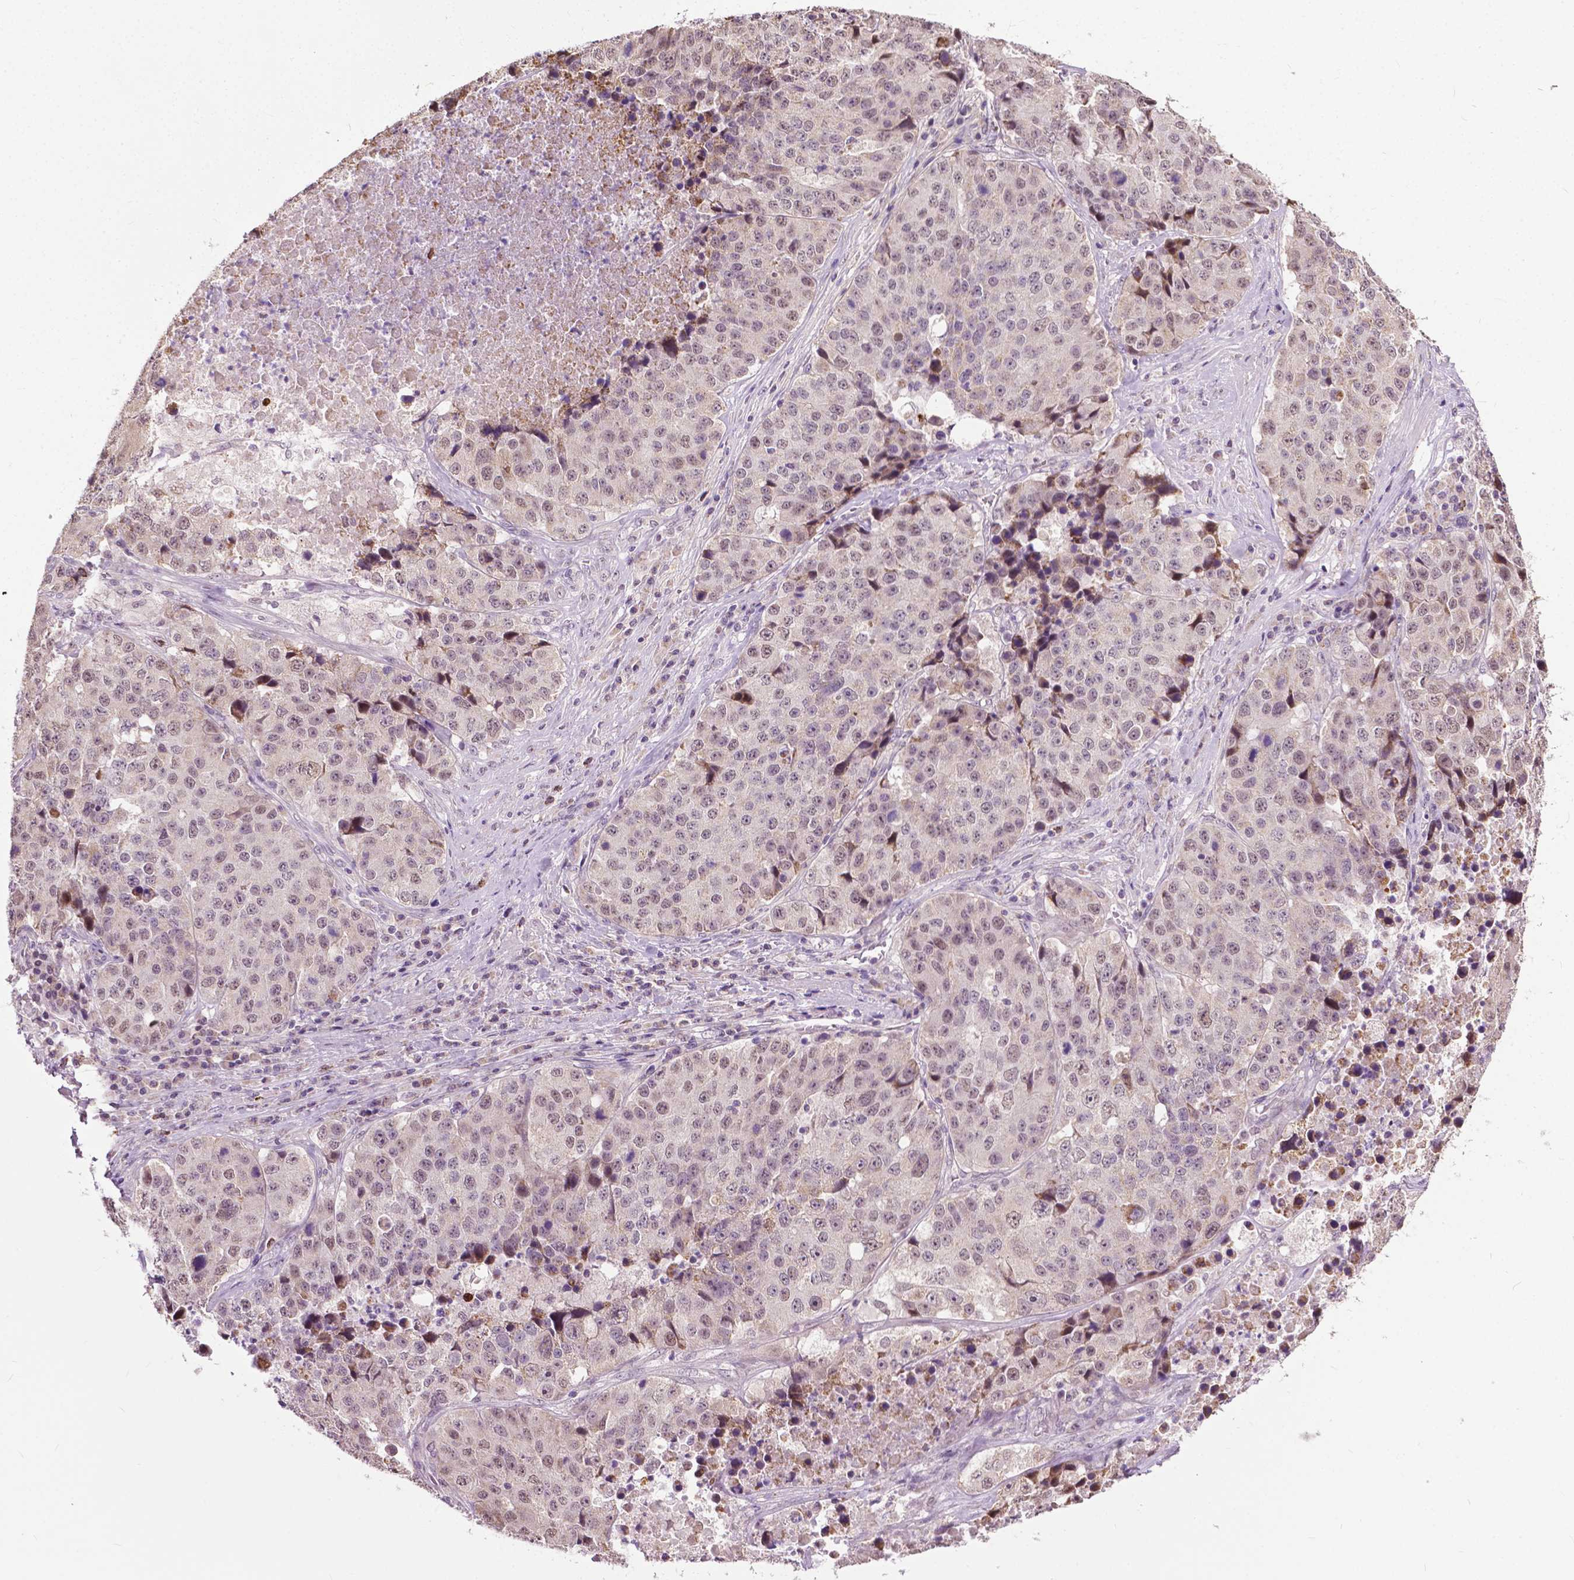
{"staining": {"intensity": "weak", "quantity": "25%-75%", "location": "nuclear"}, "tissue": "stomach cancer", "cell_type": "Tumor cells", "image_type": "cancer", "snomed": [{"axis": "morphology", "description": "Adenocarcinoma, NOS"}, {"axis": "topography", "description": "Stomach"}], "caption": "Protein analysis of stomach cancer tissue demonstrates weak nuclear staining in about 25%-75% of tumor cells.", "gene": "TTC9B", "patient": {"sex": "male", "age": 71}}